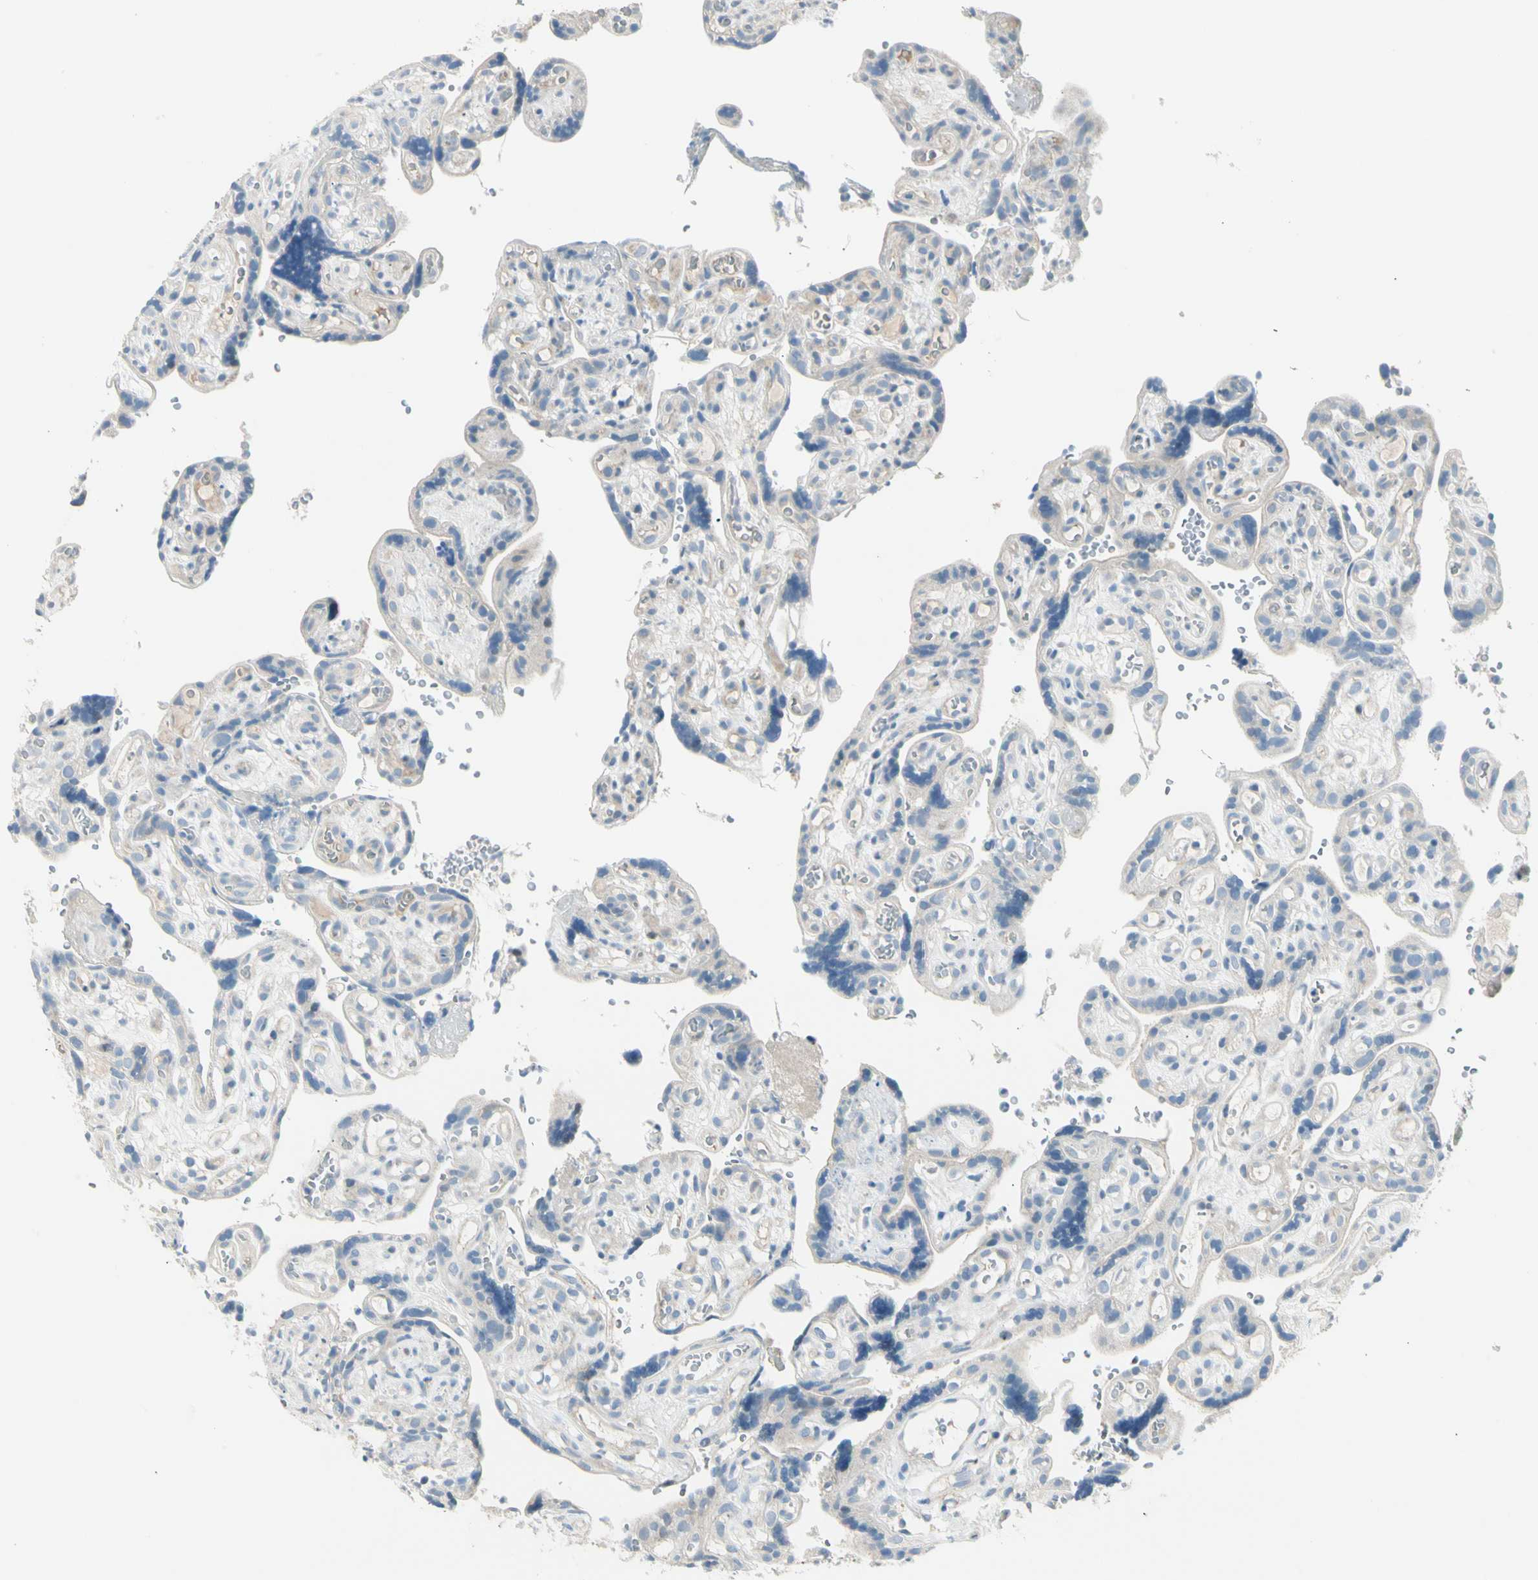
{"staining": {"intensity": "negative", "quantity": "none", "location": "none"}, "tissue": "placenta", "cell_type": "Decidual cells", "image_type": "normal", "snomed": [{"axis": "morphology", "description": "Normal tissue, NOS"}, {"axis": "topography", "description": "Placenta"}], "caption": "Immunohistochemical staining of normal human placenta exhibits no significant staining in decidual cells. (Brightfield microscopy of DAB immunohistochemistry at high magnification).", "gene": "ADGRA3", "patient": {"sex": "female", "age": 30}}